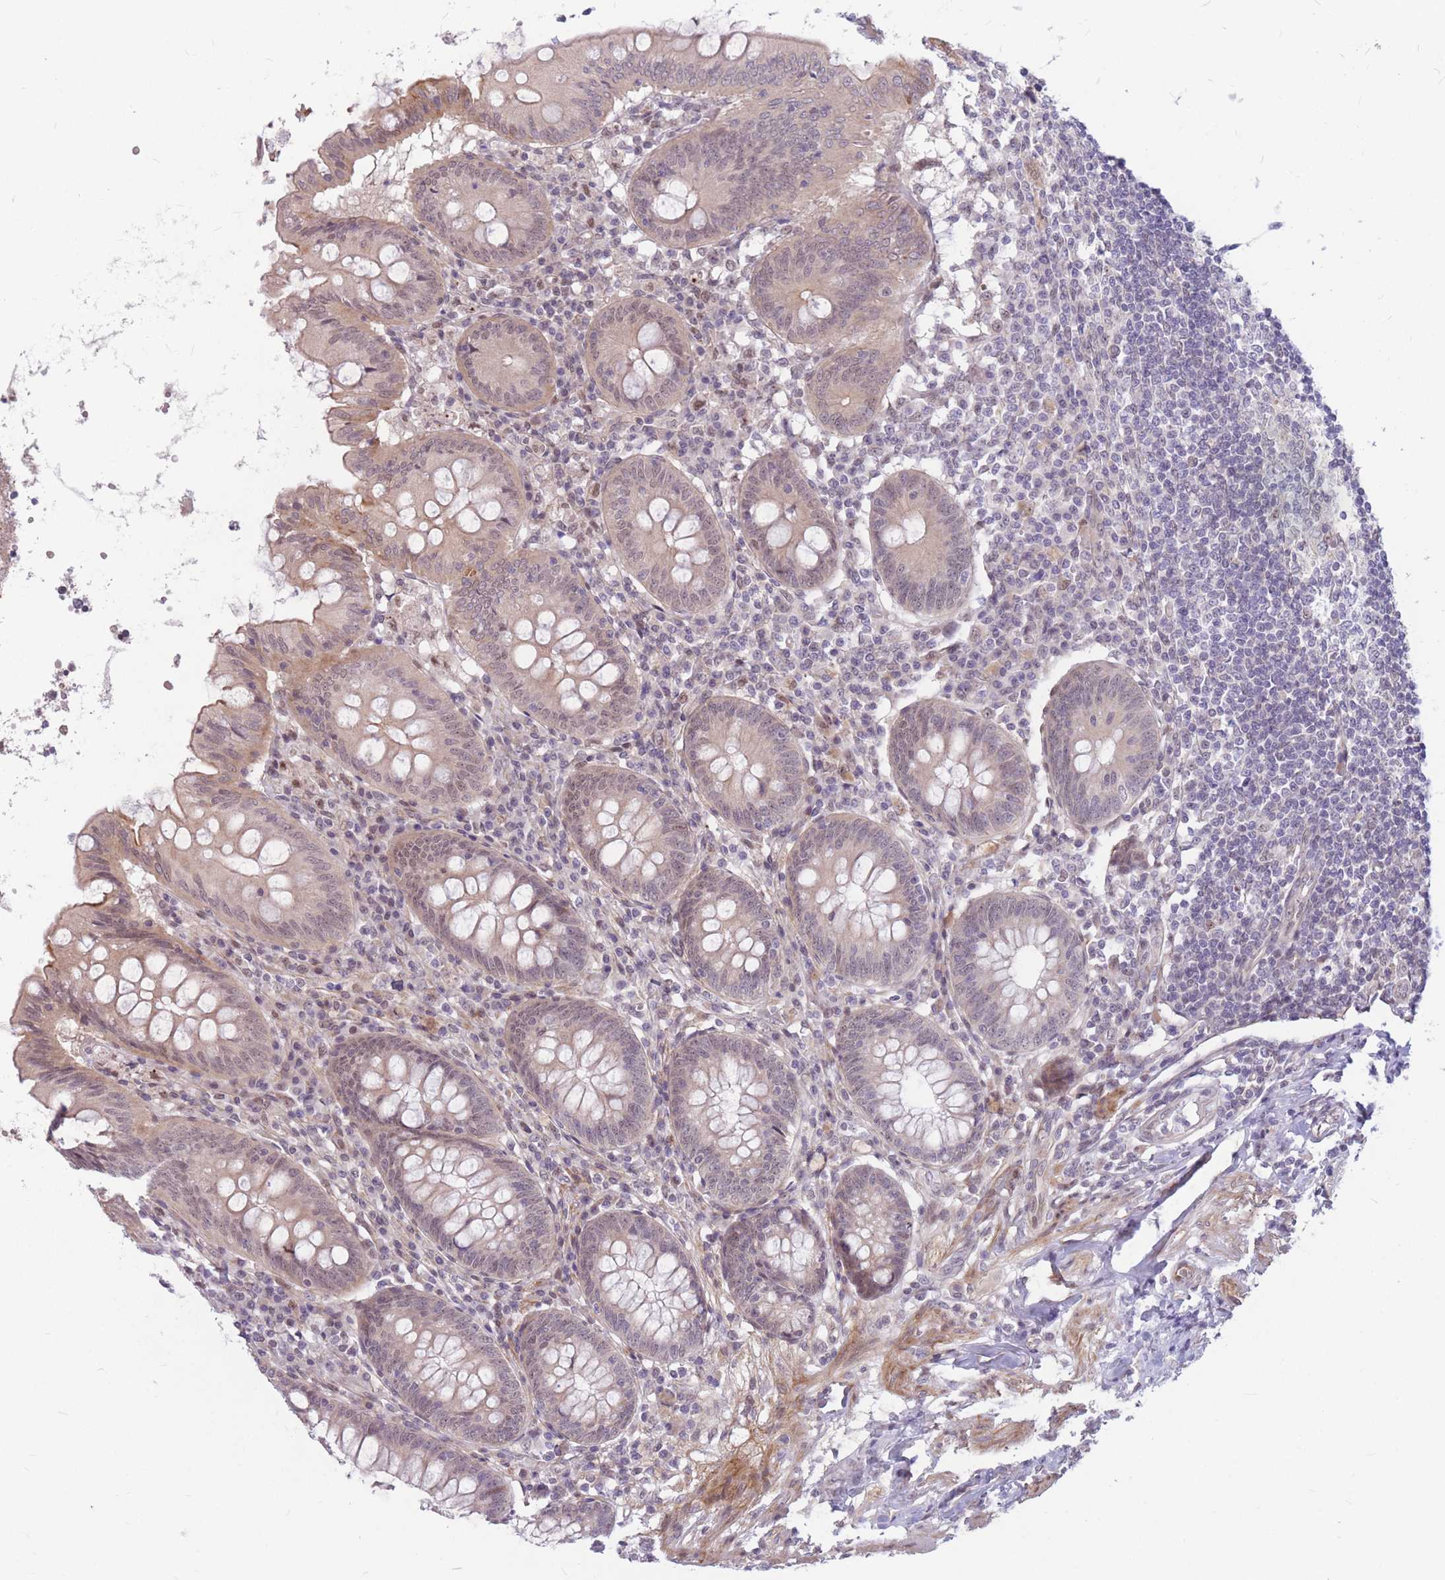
{"staining": {"intensity": "weak", "quantity": "<25%", "location": "cytoplasmic/membranous"}, "tissue": "appendix", "cell_type": "Glandular cells", "image_type": "normal", "snomed": [{"axis": "morphology", "description": "Normal tissue, NOS"}, {"axis": "topography", "description": "Appendix"}], "caption": "Protein analysis of normal appendix exhibits no significant positivity in glandular cells.", "gene": "ERCC2", "patient": {"sex": "female", "age": 54}}